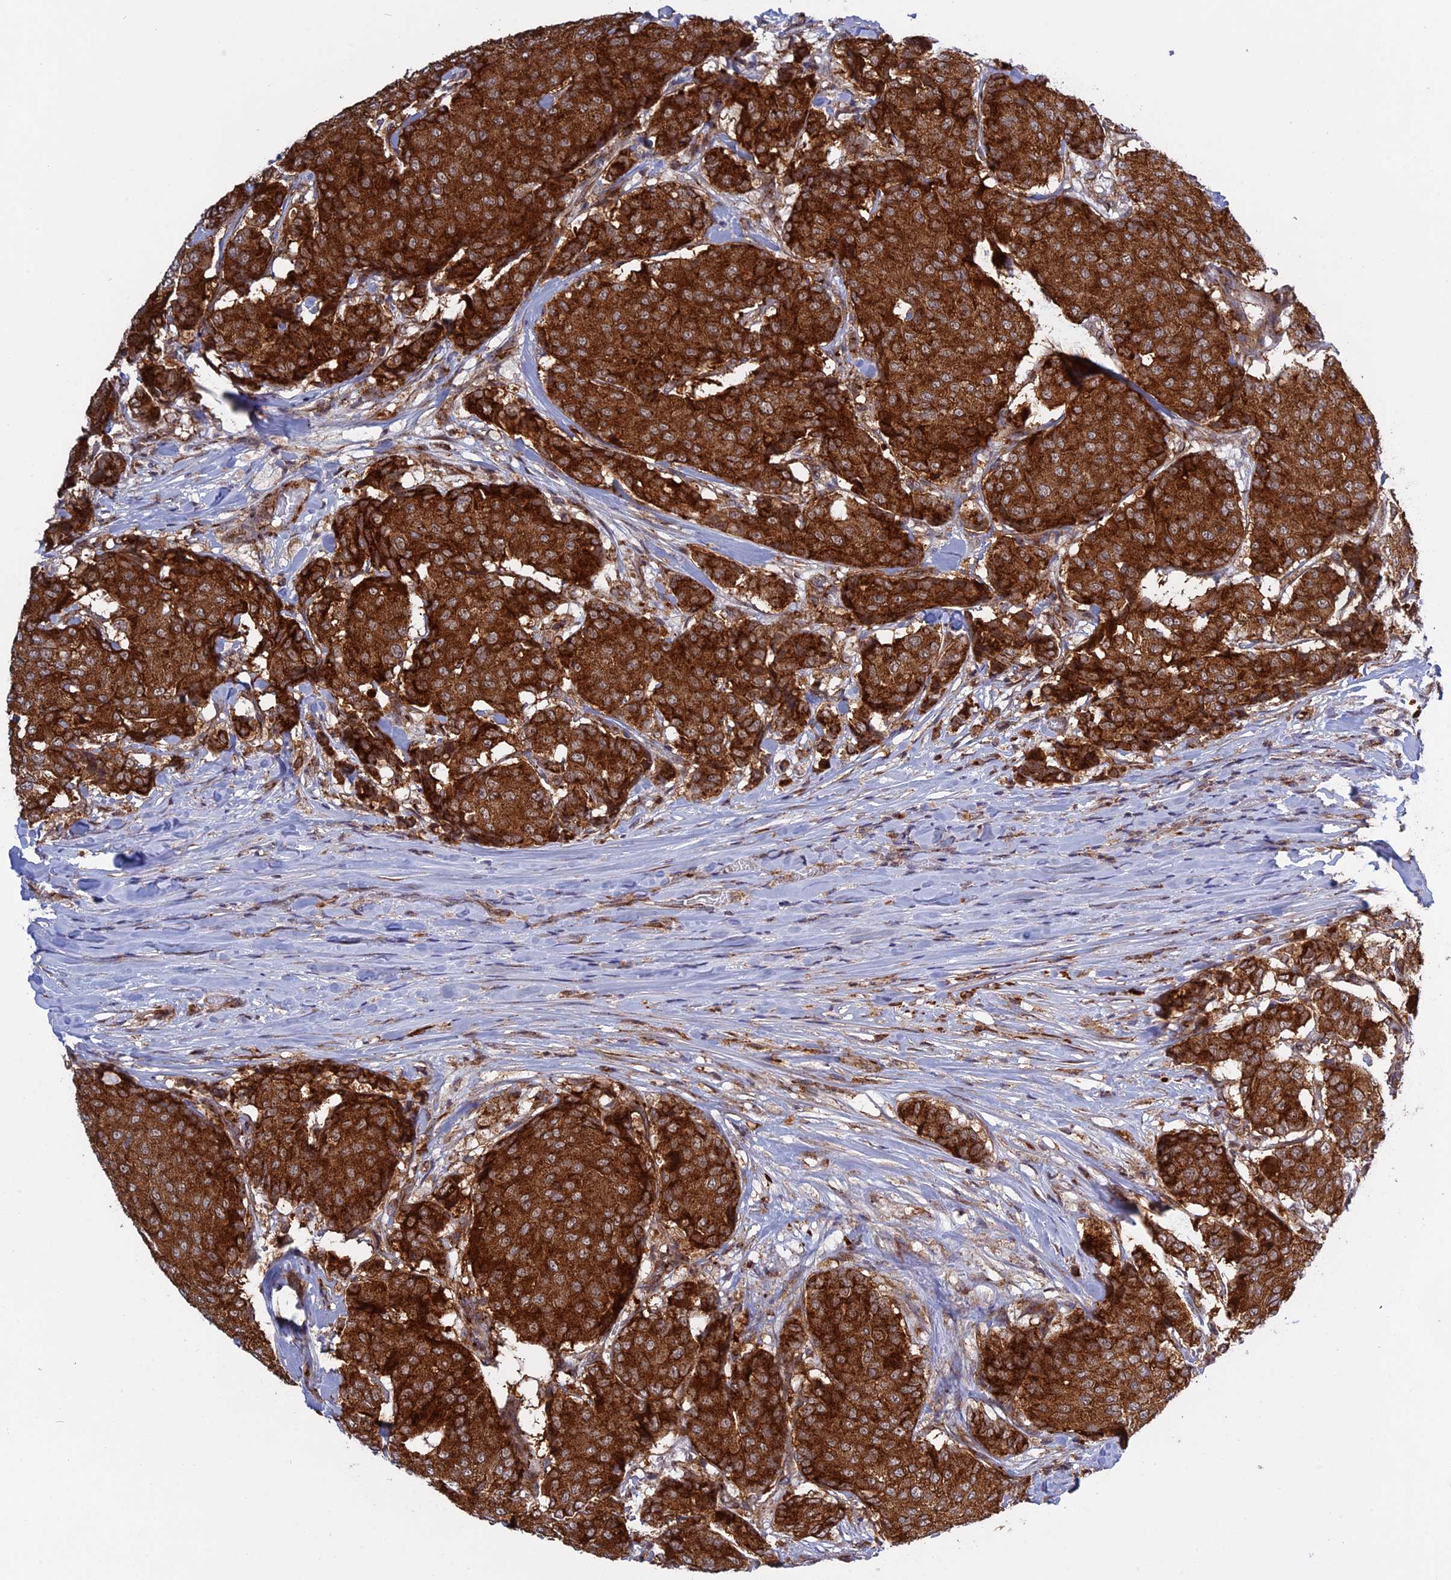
{"staining": {"intensity": "strong", "quantity": ">75%", "location": "cytoplasmic/membranous"}, "tissue": "breast cancer", "cell_type": "Tumor cells", "image_type": "cancer", "snomed": [{"axis": "morphology", "description": "Duct carcinoma"}, {"axis": "topography", "description": "Breast"}], "caption": "Immunohistochemical staining of breast cancer (intraductal carcinoma) displays high levels of strong cytoplasmic/membranous positivity in approximately >75% of tumor cells. (IHC, brightfield microscopy, high magnification).", "gene": "CLINT1", "patient": {"sex": "female", "age": 75}}